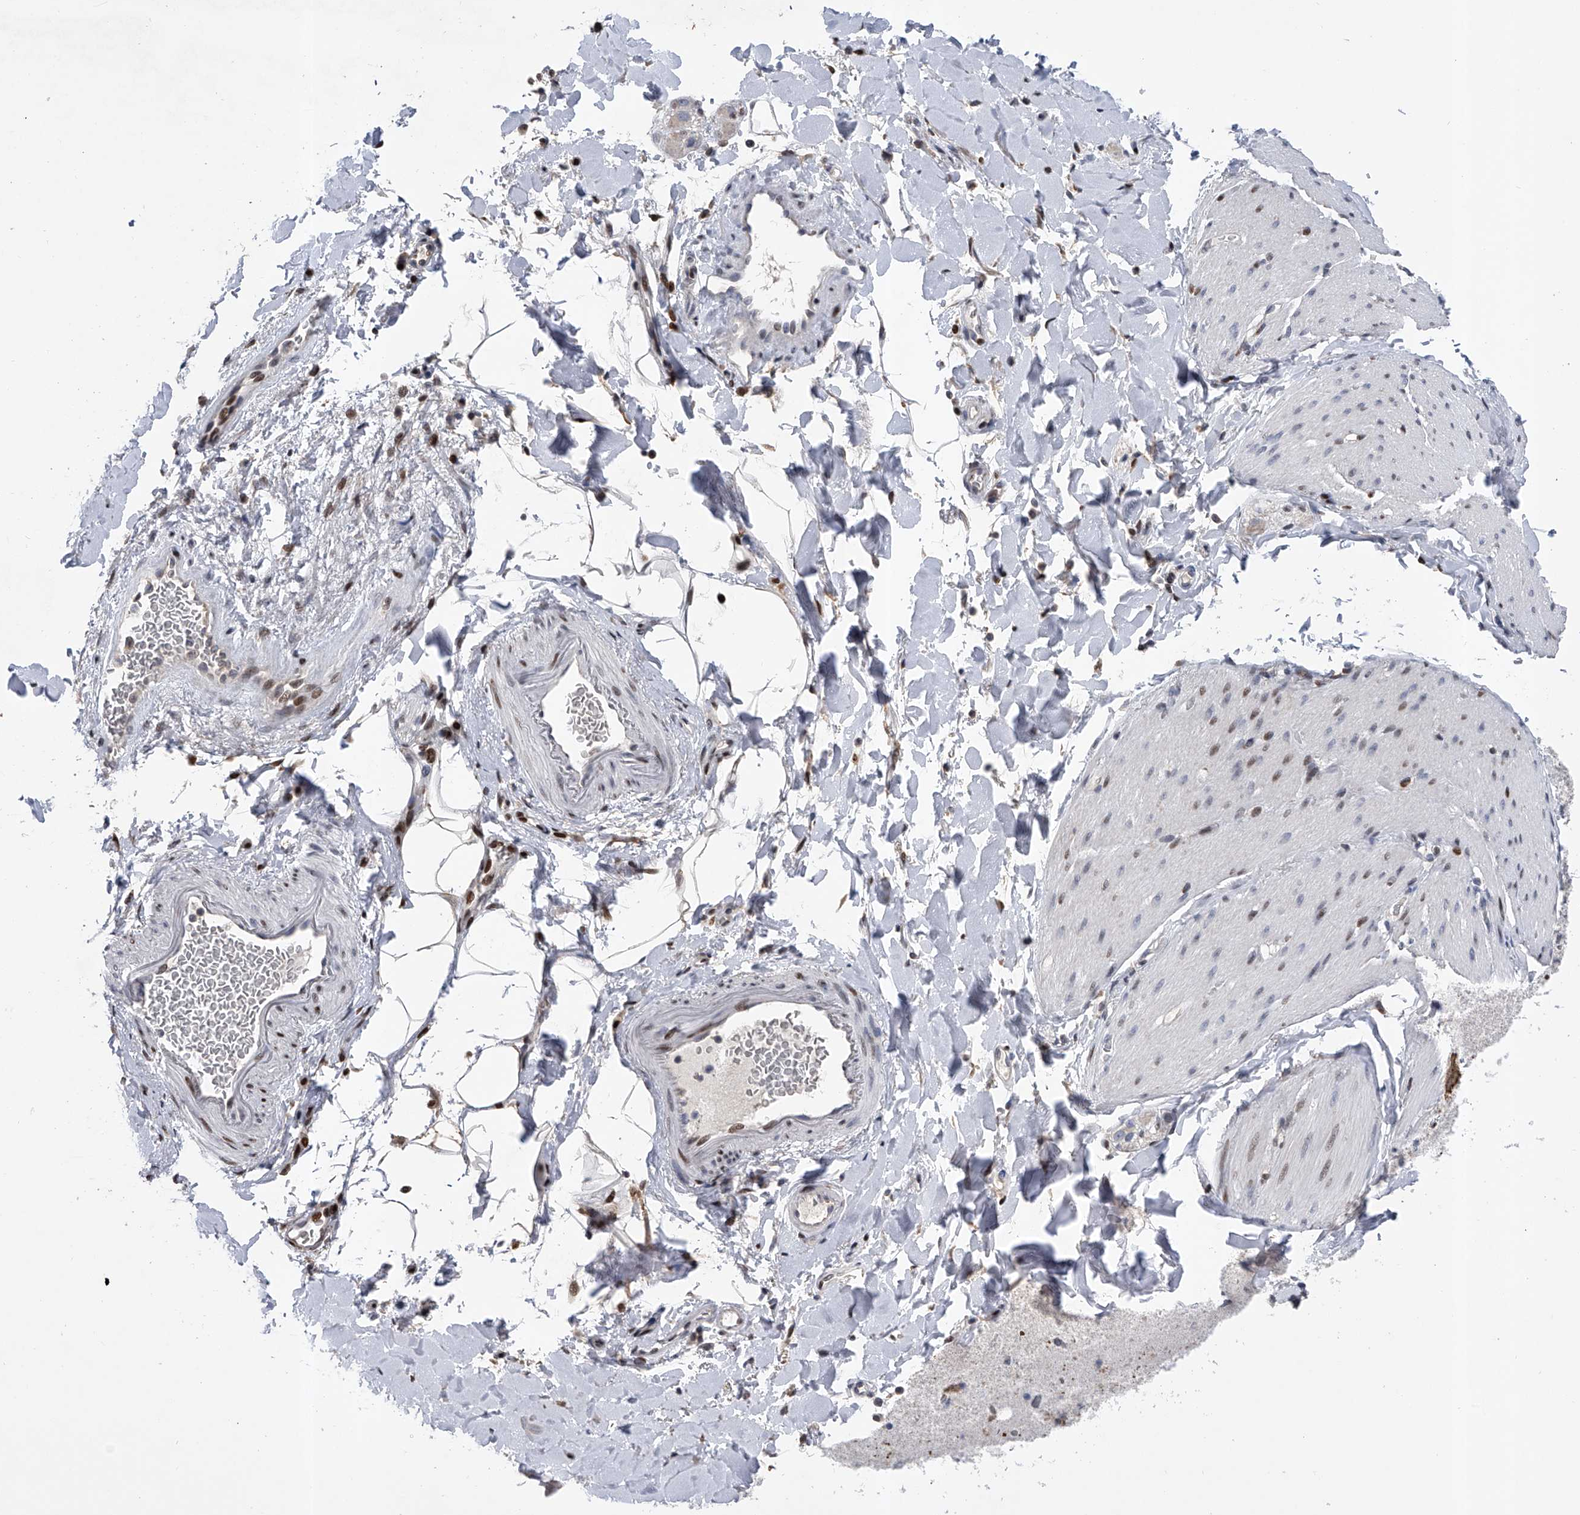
{"staining": {"intensity": "negative", "quantity": "none", "location": "none"}, "tissue": "smooth muscle", "cell_type": "Smooth muscle cells", "image_type": "normal", "snomed": [{"axis": "morphology", "description": "Normal tissue, NOS"}, {"axis": "topography", "description": "Smooth muscle"}, {"axis": "topography", "description": "Small intestine"}], "caption": "Human smooth muscle stained for a protein using immunohistochemistry (IHC) demonstrates no positivity in smooth muscle cells.", "gene": "RWDD2A", "patient": {"sex": "female", "age": 84}}